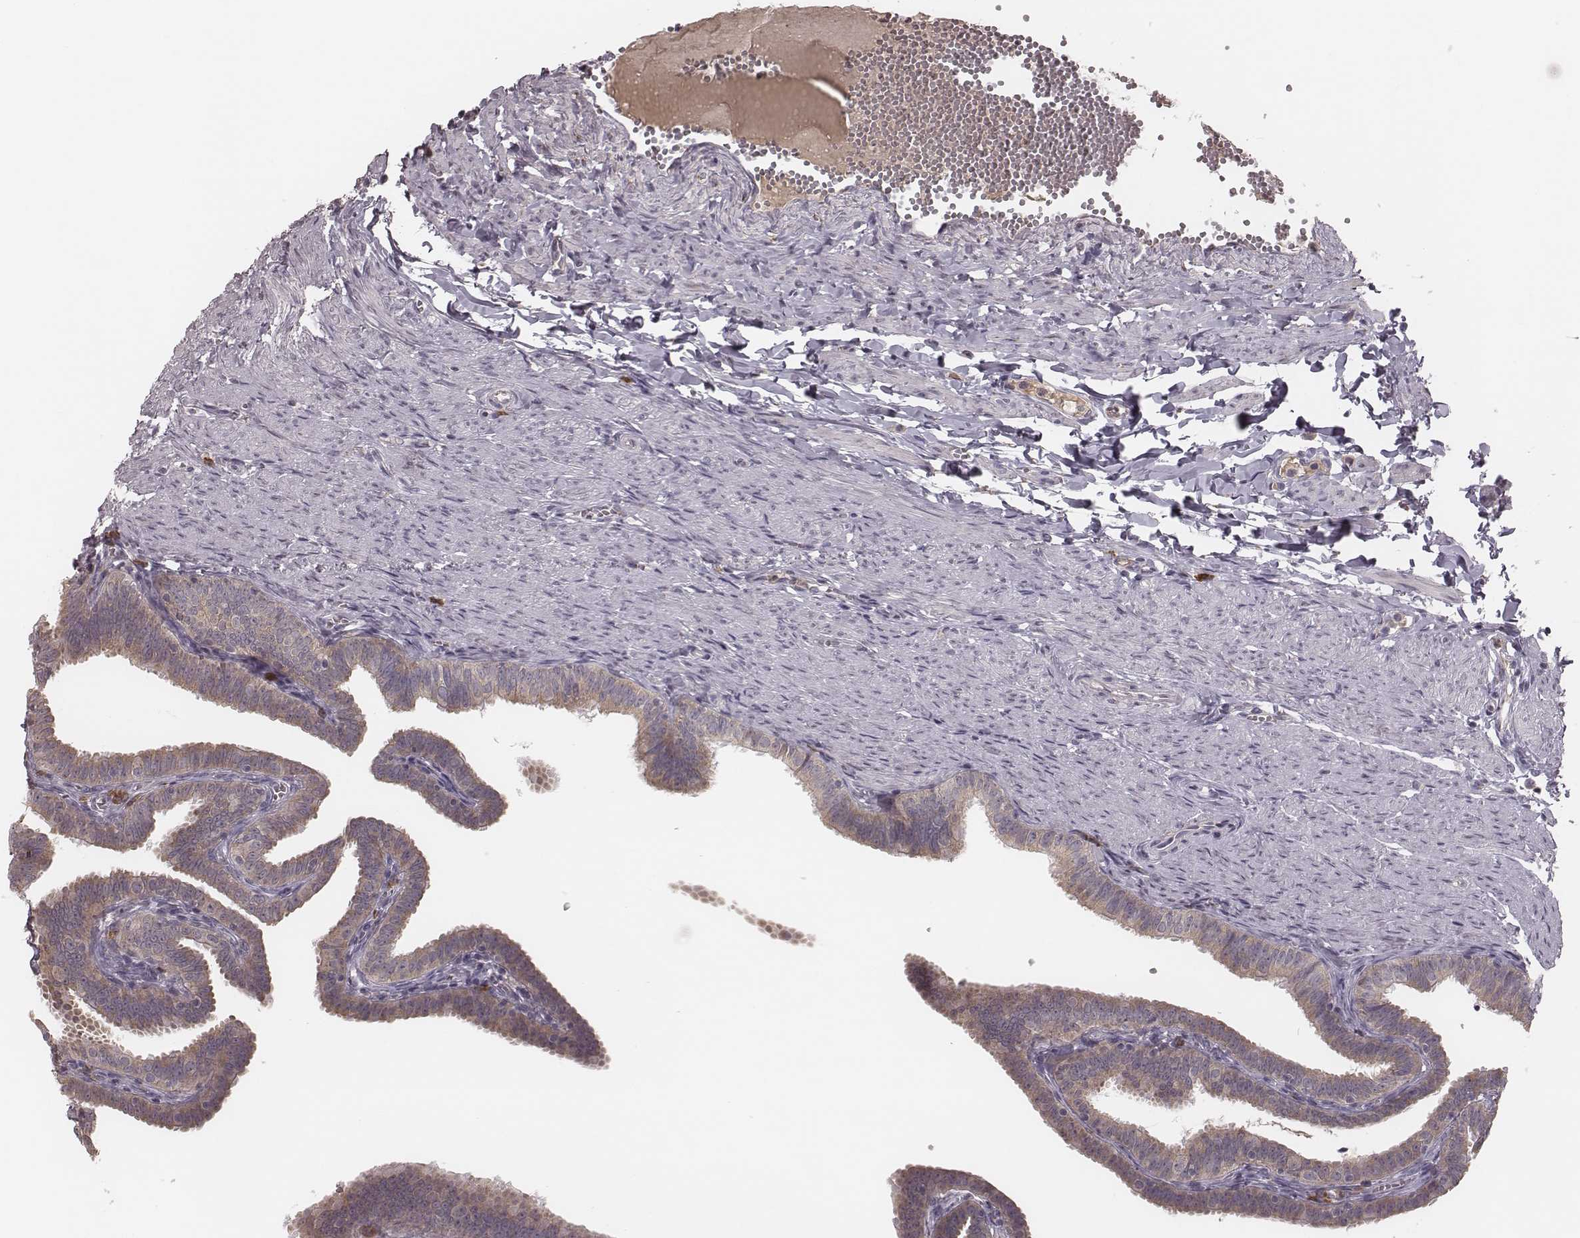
{"staining": {"intensity": "weak", "quantity": ">75%", "location": "cytoplasmic/membranous"}, "tissue": "fallopian tube", "cell_type": "Glandular cells", "image_type": "normal", "snomed": [{"axis": "morphology", "description": "Normal tissue, NOS"}, {"axis": "topography", "description": "Fallopian tube"}], "caption": "Immunohistochemistry (IHC) image of benign fallopian tube: fallopian tube stained using immunohistochemistry reveals low levels of weak protein expression localized specifically in the cytoplasmic/membranous of glandular cells, appearing as a cytoplasmic/membranous brown color.", "gene": "P2RX5", "patient": {"sex": "female", "age": 25}}